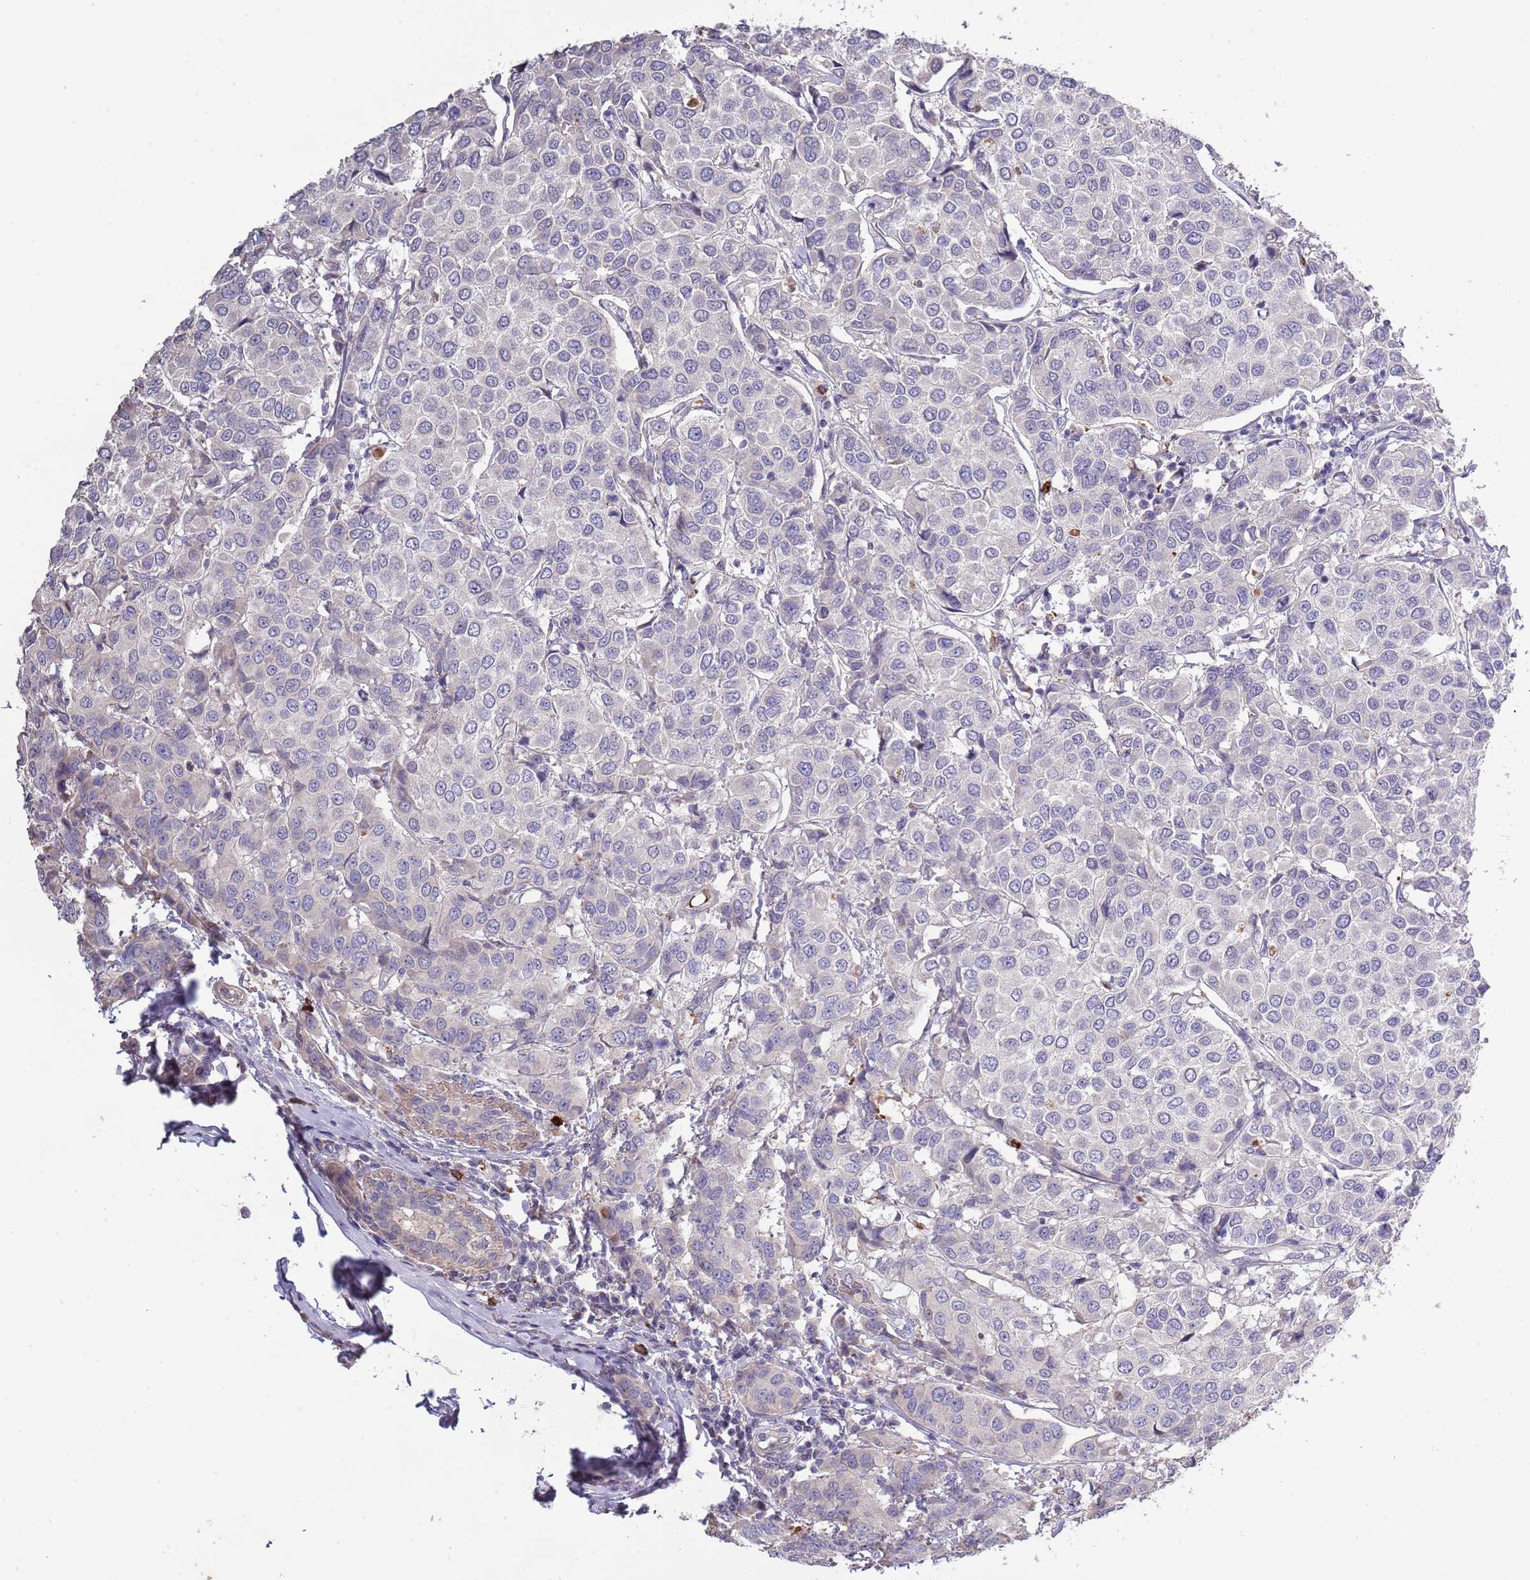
{"staining": {"intensity": "negative", "quantity": "none", "location": "none"}, "tissue": "breast cancer", "cell_type": "Tumor cells", "image_type": "cancer", "snomed": [{"axis": "morphology", "description": "Duct carcinoma"}, {"axis": "topography", "description": "Breast"}], "caption": "This is a image of immunohistochemistry staining of breast cancer, which shows no positivity in tumor cells.", "gene": "P2RY13", "patient": {"sex": "female", "age": 55}}